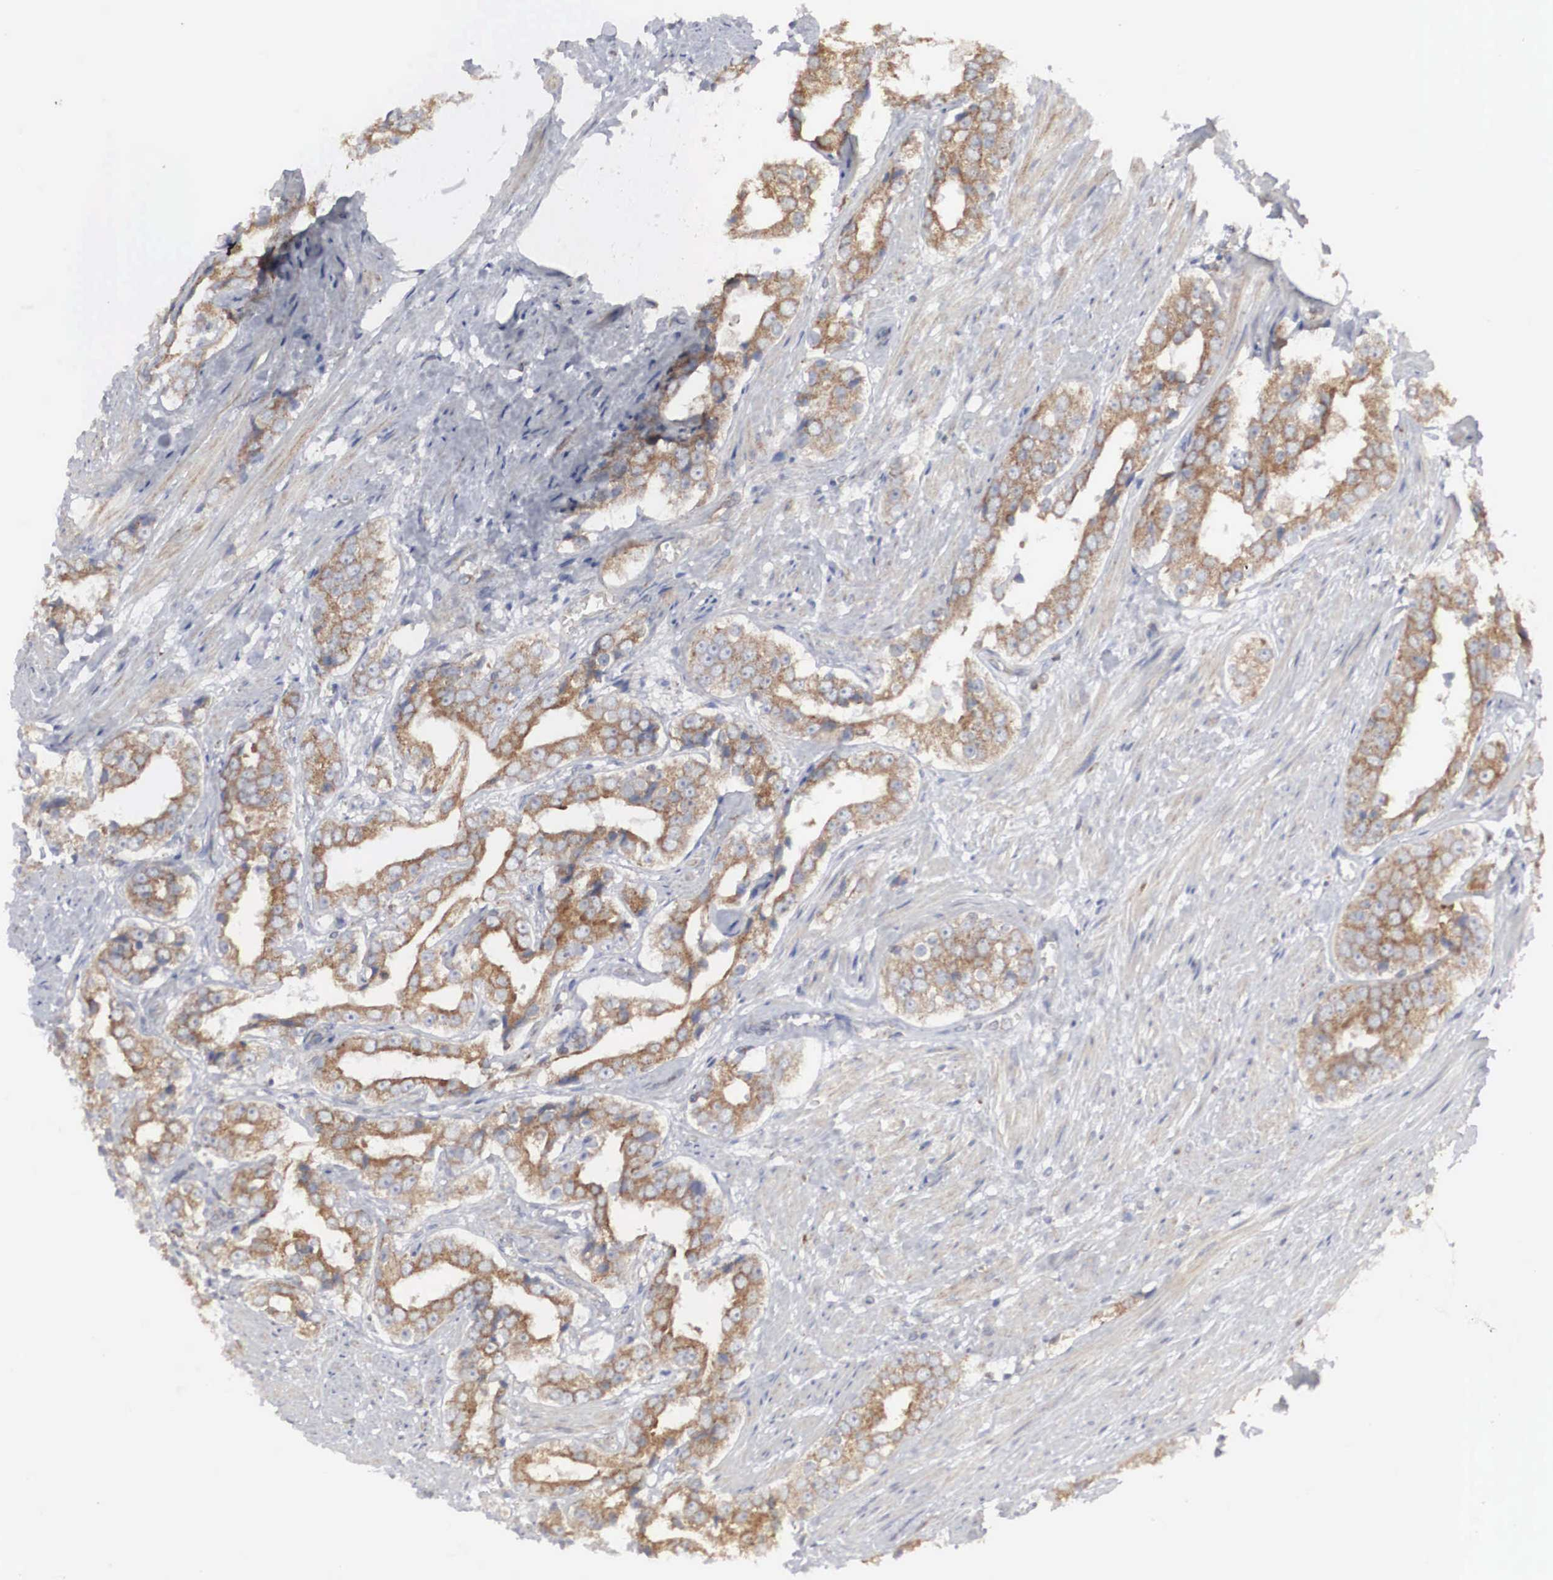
{"staining": {"intensity": "moderate", "quantity": ">75%", "location": "cytoplasmic/membranous"}, "tissue": "prostate cancer", "cell_type": "Tumor cells", "image_type": "cancer", "snomed": [{"axis": "morphology", "description": "Adenocarcinoma, Medium grade"}, {"axis": "topography", "description": "Prostate"}], "caption": "Prostate adenocarcinoma (medium-grade) stained with a protein marker shows moderate staining in tumor cells.", "gene": "MIA2", "patient": {"sex": "male", "age": 73}}